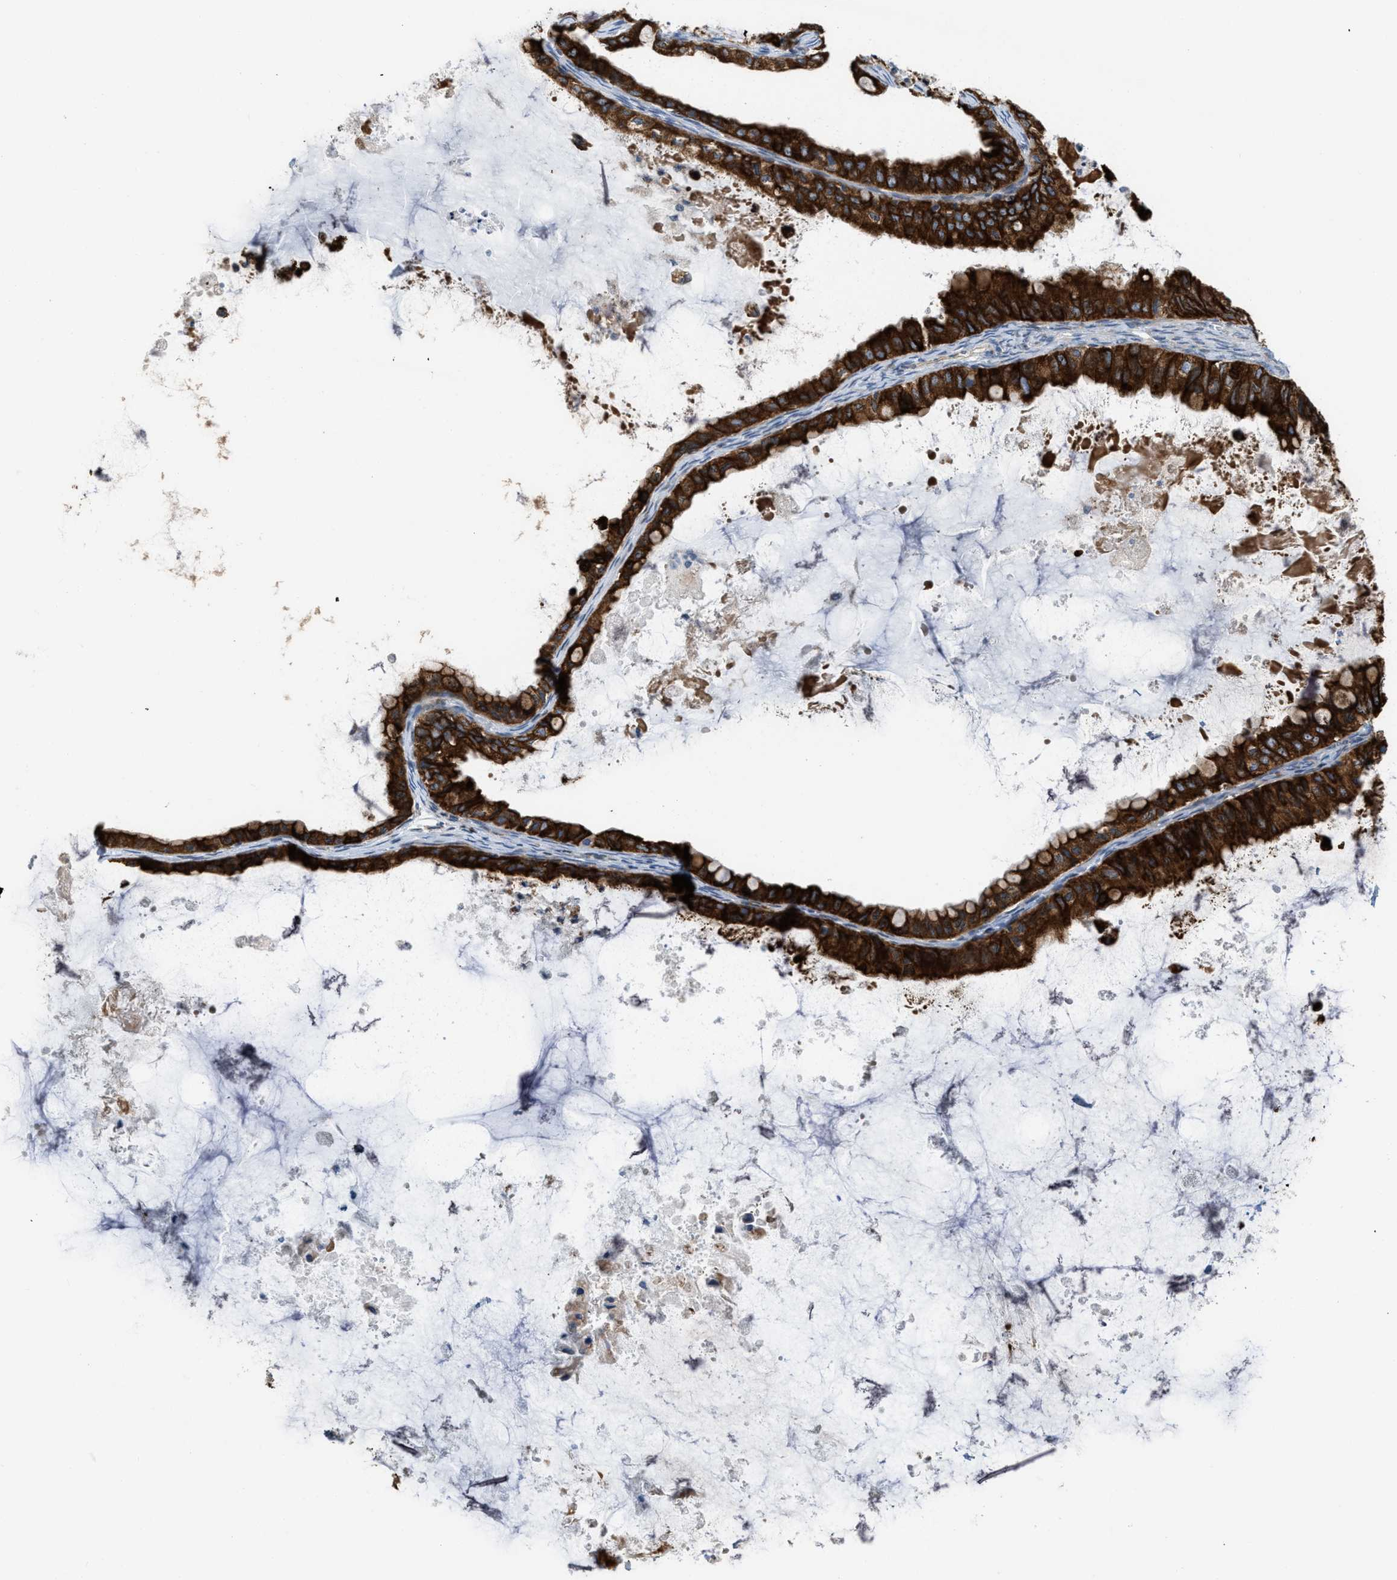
{"staining": {"intensity": "strong", "quantity": ">75%", "location": "cytoplasmic/membranous"}, "tissue": "ovarian cancer", "cell_type": "Tumor cells", "image_type": "cancer", "snomed": [{"axis": "morphology", "description": "Cystadenocarcinoma, mucinous, NOS"}, {"axis": "topography", "description": "Ovary"}], "caption": "The histopathology image exhibits staining of mucinous cystadenocarcinoma (ovarian), revealing strong cytoplasmic/membranous protein expression (brown color) within tumor cells.", "gene": "DIPK1A", "patient": {"sex": "female", "age": 80}}